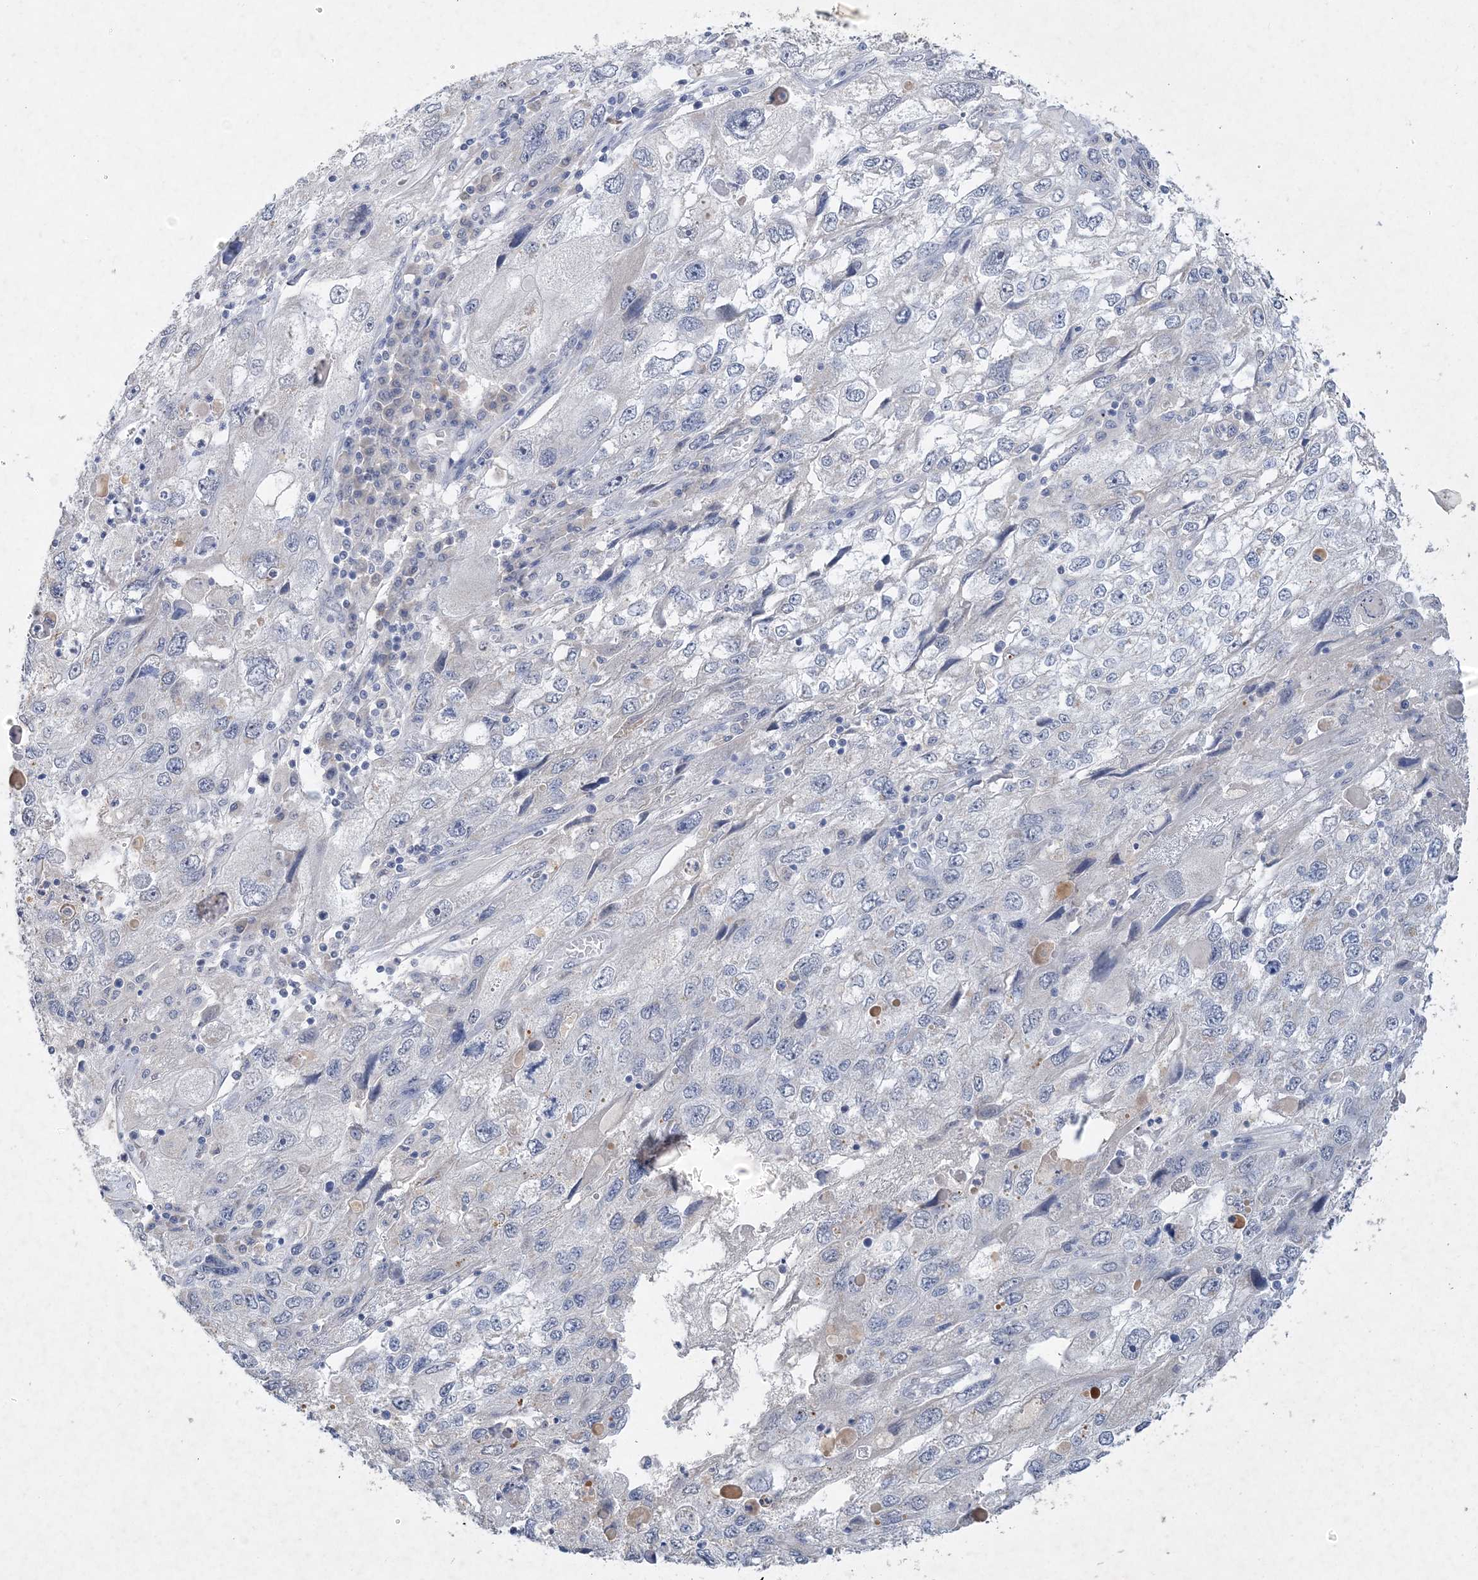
{"staining": {"intensity": "negative", "quantity": "none", "location": "none"}, "tissue": "endometrial cancer", "cell_type": "Tumor cells", "image_type": "cancer", "snomed": [{"axis": "morphology", "description": "Adenocarcinoma, NOS"}, {"axis": "topography", "description": "Endometrium"}], "caption": "Immunohistochemistry (IHC) micrograph of adenocarcinoma (endometrial) stained for a protein (brown), which displays no positivity in tumor cells.", "gene": "C11orf58", "patient": {"sex": "female", "age": 49}}